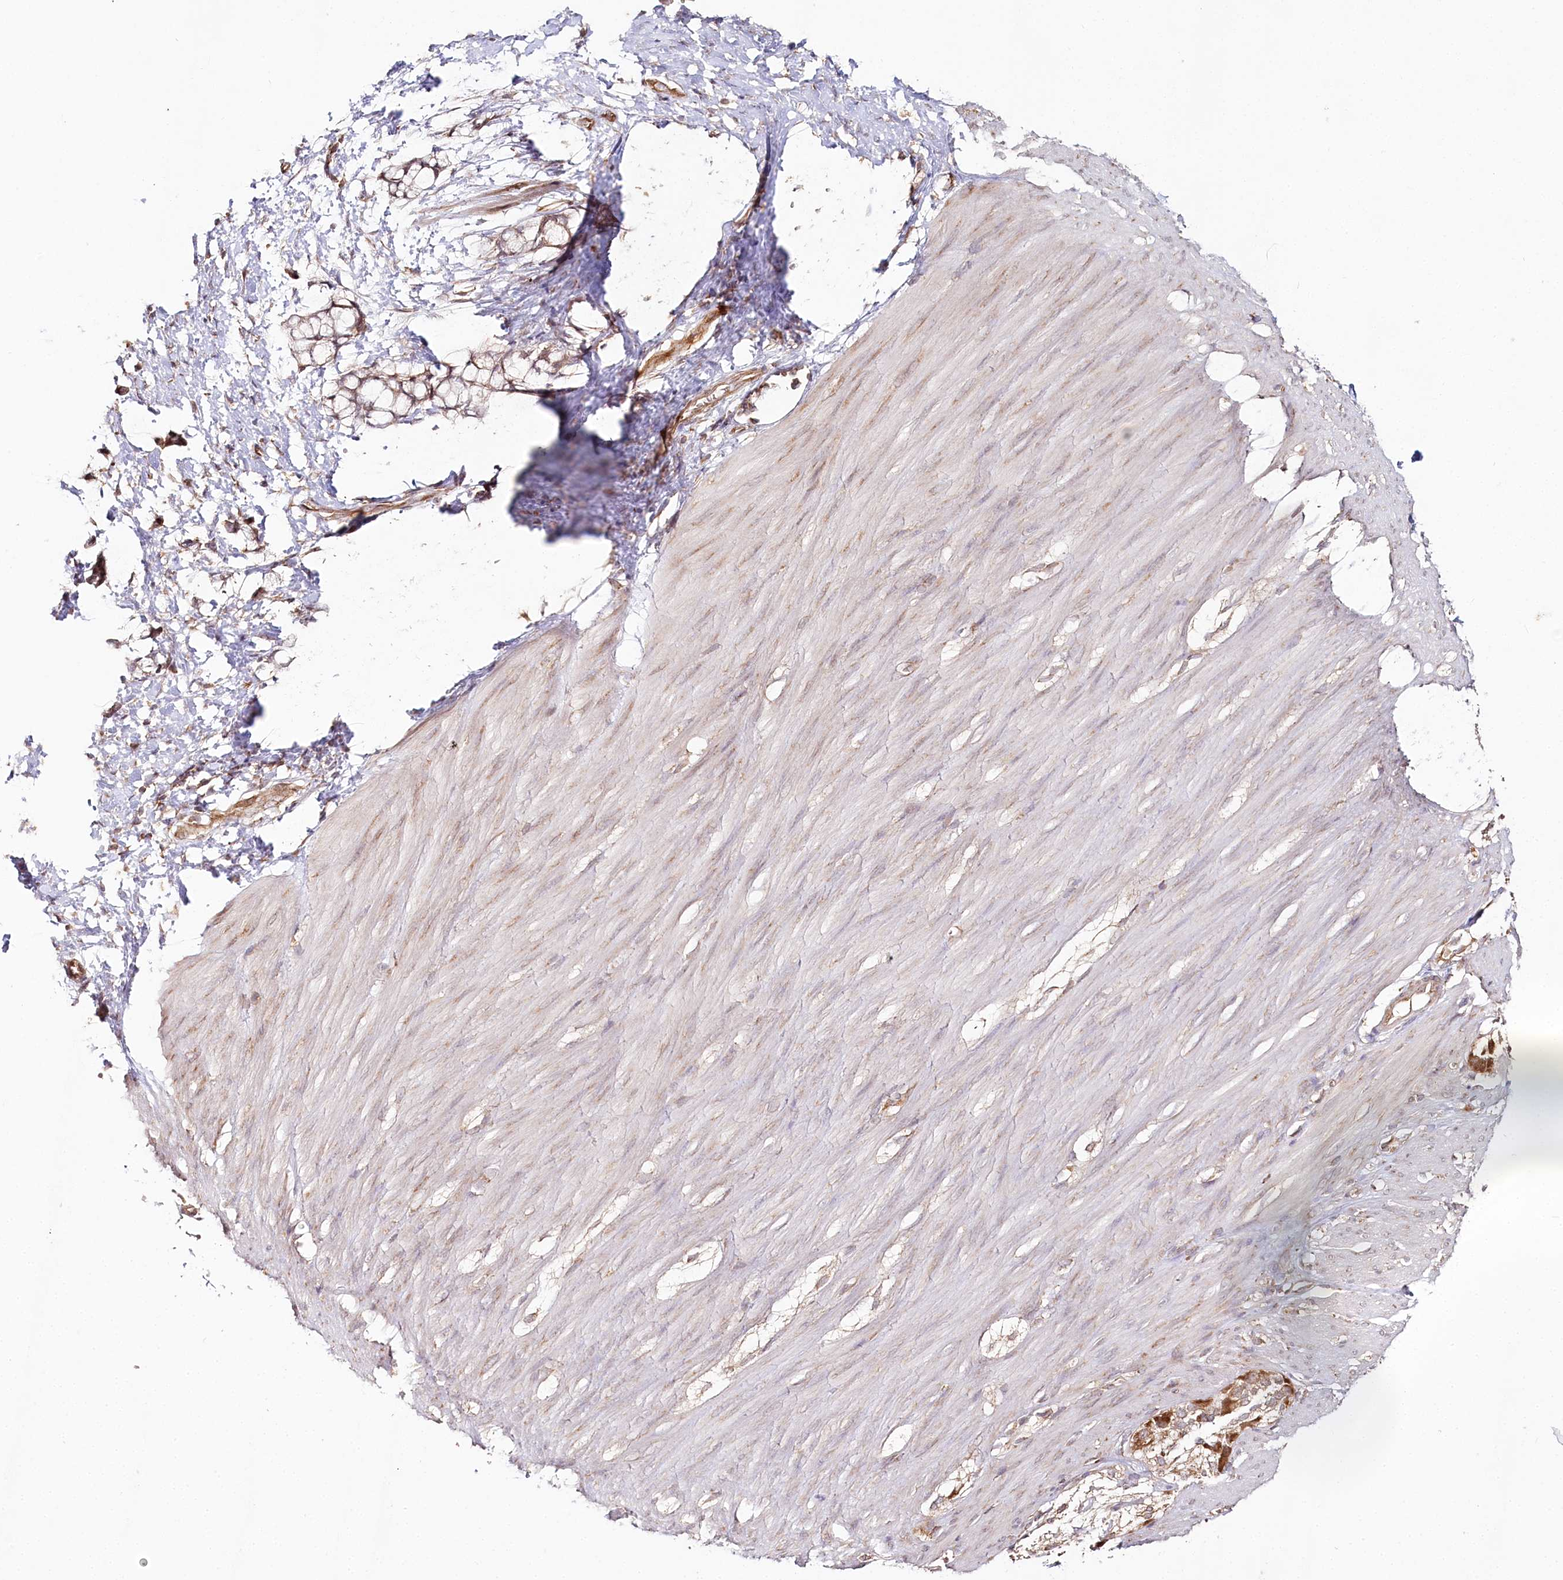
{"staining": {"intensity": "weak", "quantity": "25%-75%", "location": "cytoplasmic/membranous"}, "tissue": "smooth muscle", "cell_type": "Smooth muscle cells", "image_type": "normal", "snomed": [{"axis": "morphology", "description": "Normal tissue, NOS"}, {"axis": "morphology", "description": "Adenocarcinoma, NOS"}, {"axis": "topography", "description": "Colon"}, {"axis": "topography", "description": "Peripheral nerve tissue"}], "caption": "This image shows unremarkable smooth muscle stained with IHC to label a protein in brown. The cytoplasmic/membranous of smooth muscle cells show weak positivity for the protein. Nuclei are counter-stained blue.", "gene": "OTUD4", "patient": {"sex": "male", "age": 14}}